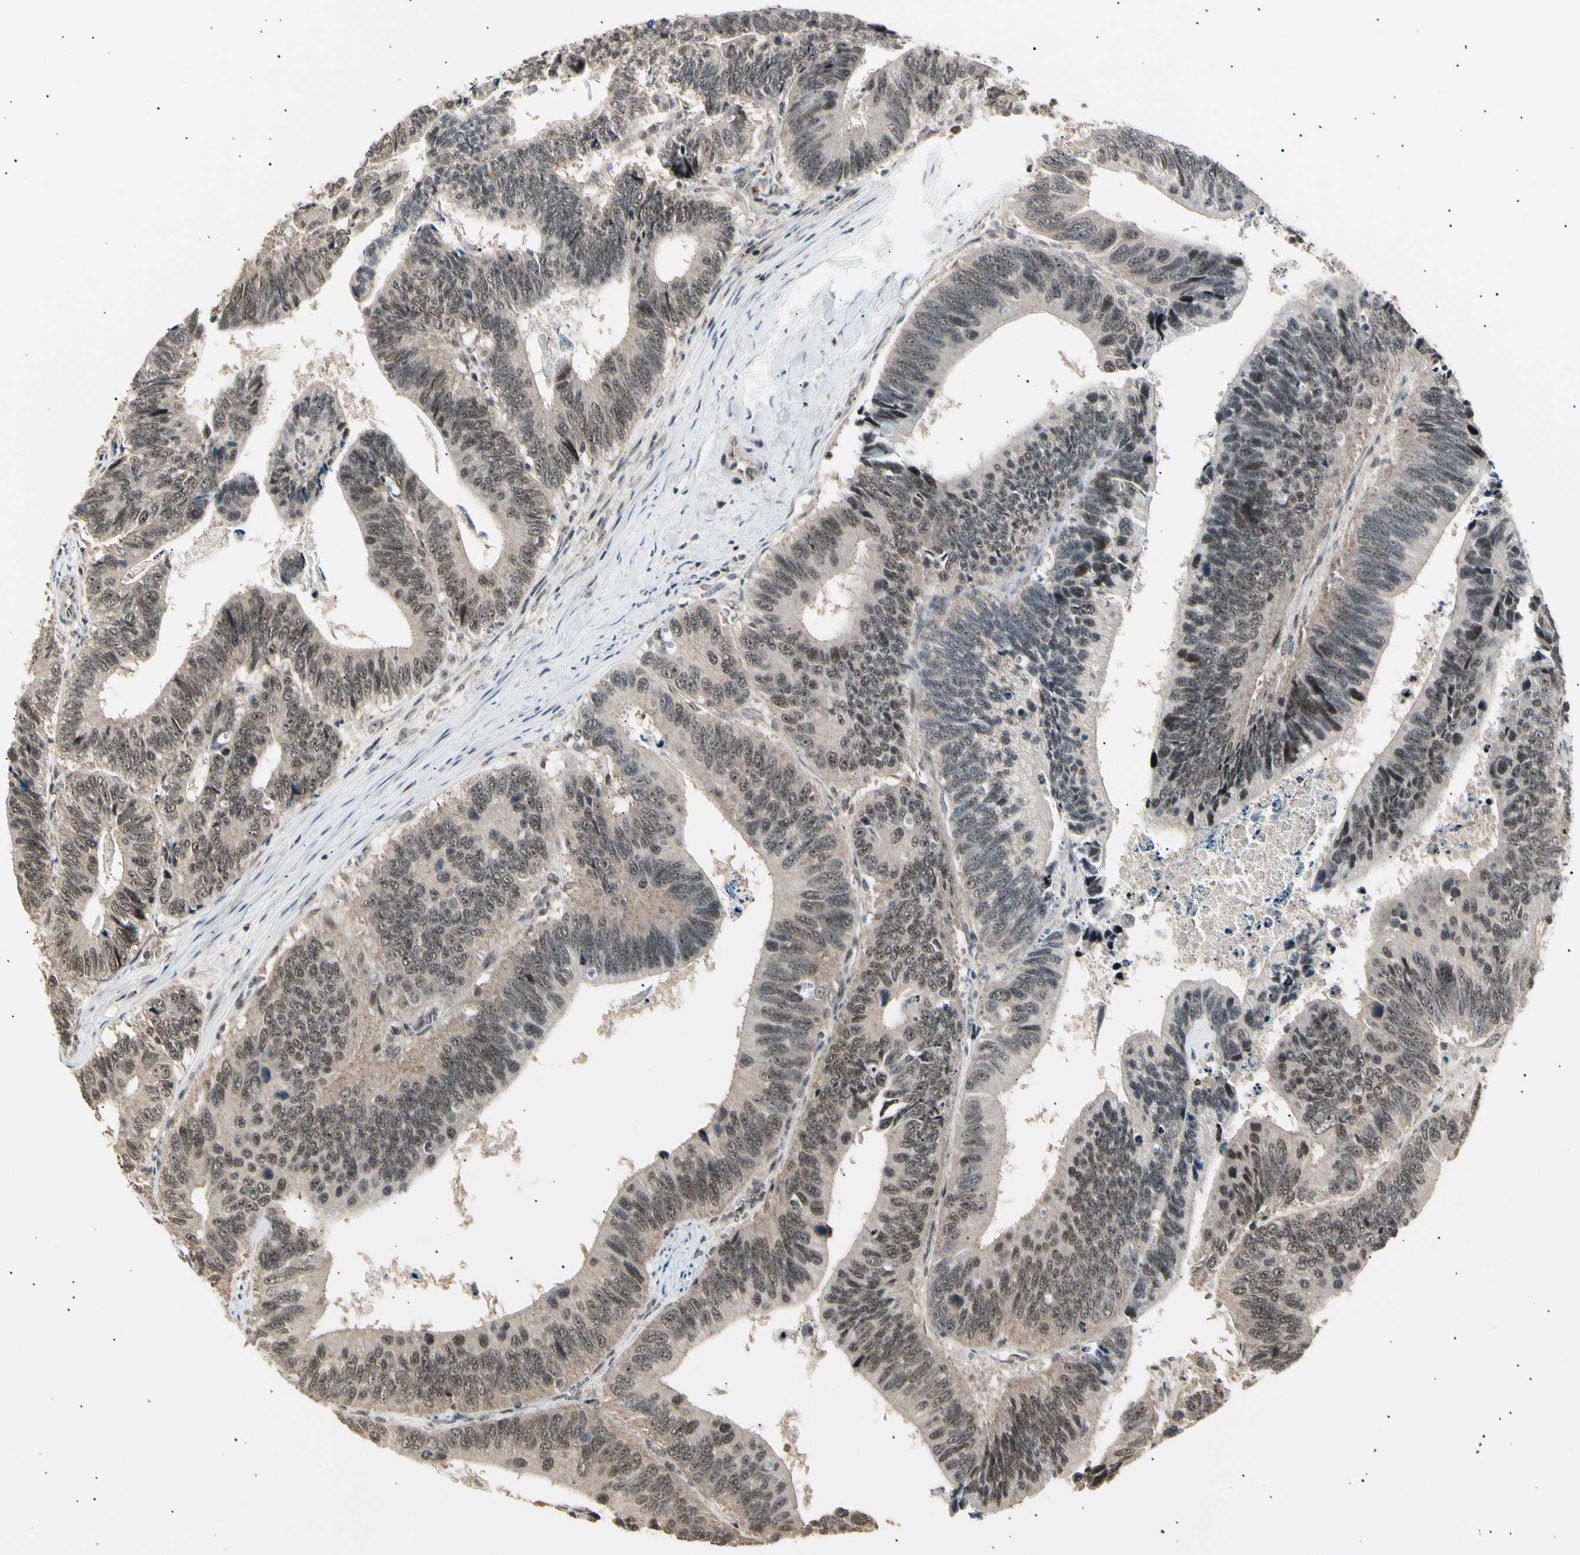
{"staining": {"intensity": "weak", "quantity": ">75%", "location": "nuclear"}, "tissue": "colorectal cancer", "cell_type": "Tumor cells", "image_type": "cancer", "snomed": [{"axis": "morphology", "description": "Adenocarcinoma, NOS"}, {"axis": "topography", "description": "Colon"}], "caption": "Immunohistochemistry (IHC) histopathology image of human colorectal adenocarcinoma stained for a protein (brown), which shows low levels of weak nuclear expression in about >75% of tumor cells.", "gene": "NUAK2", "patient": {"sex": "male", "age": 72}}